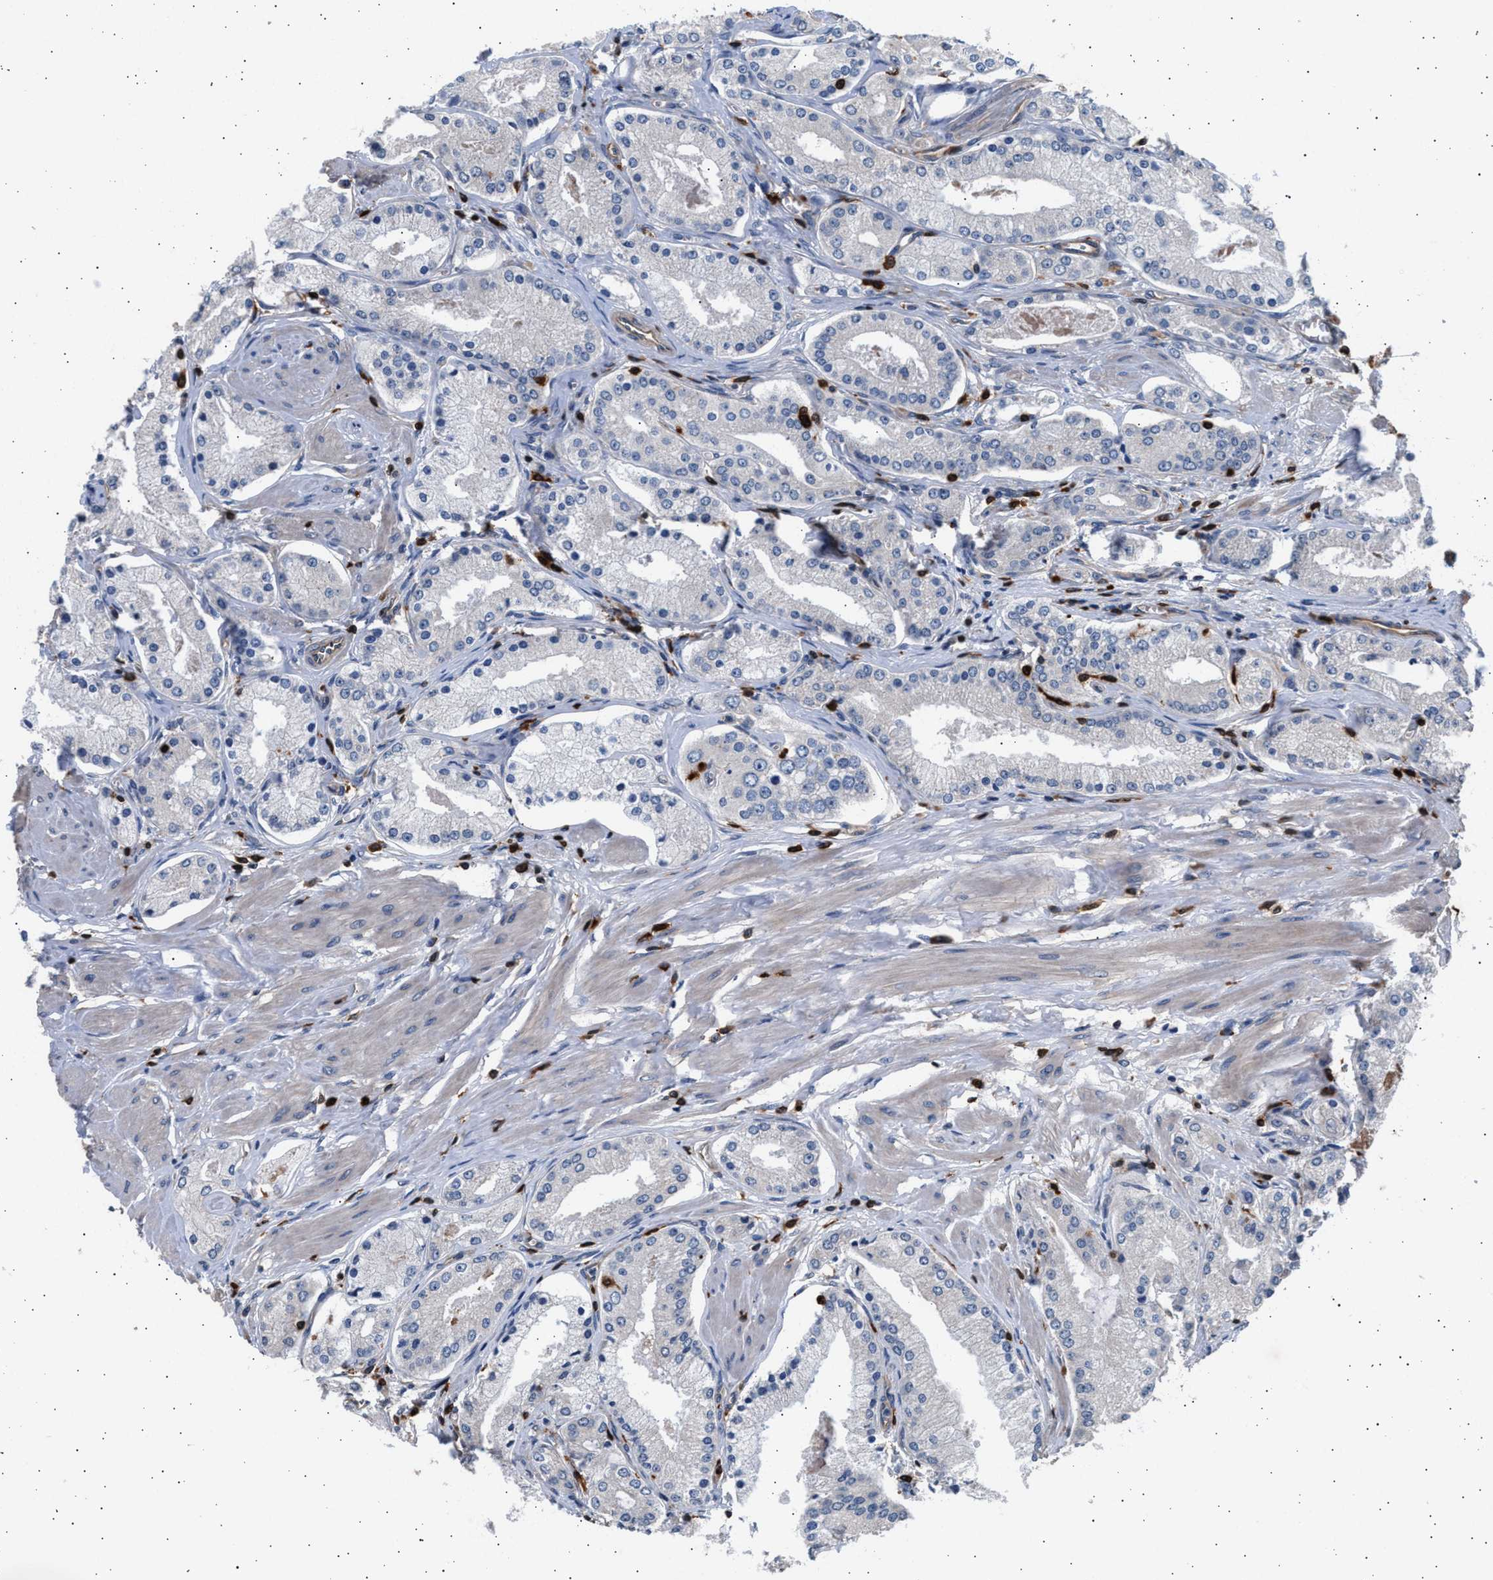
{"staining": {"intensity": "negative", "quantity": "none", "location": "none"}, "tissue": "prostate cancer", "cell_type": "Tumor cells", "image_type": "cancer", "snomed": [{"axis": "morphology", "description": "Adenocarcinoma, High grade"}, {"axis": "topography", "description": "Prostate"}], "caption": "Immunohistochemistry histopathology image of human prostate cancer stained for a protein (brown), which displays no positivity in tumor cells.", "gene": "GRAP2", "patient": {"sex": "male", "age": 66}}